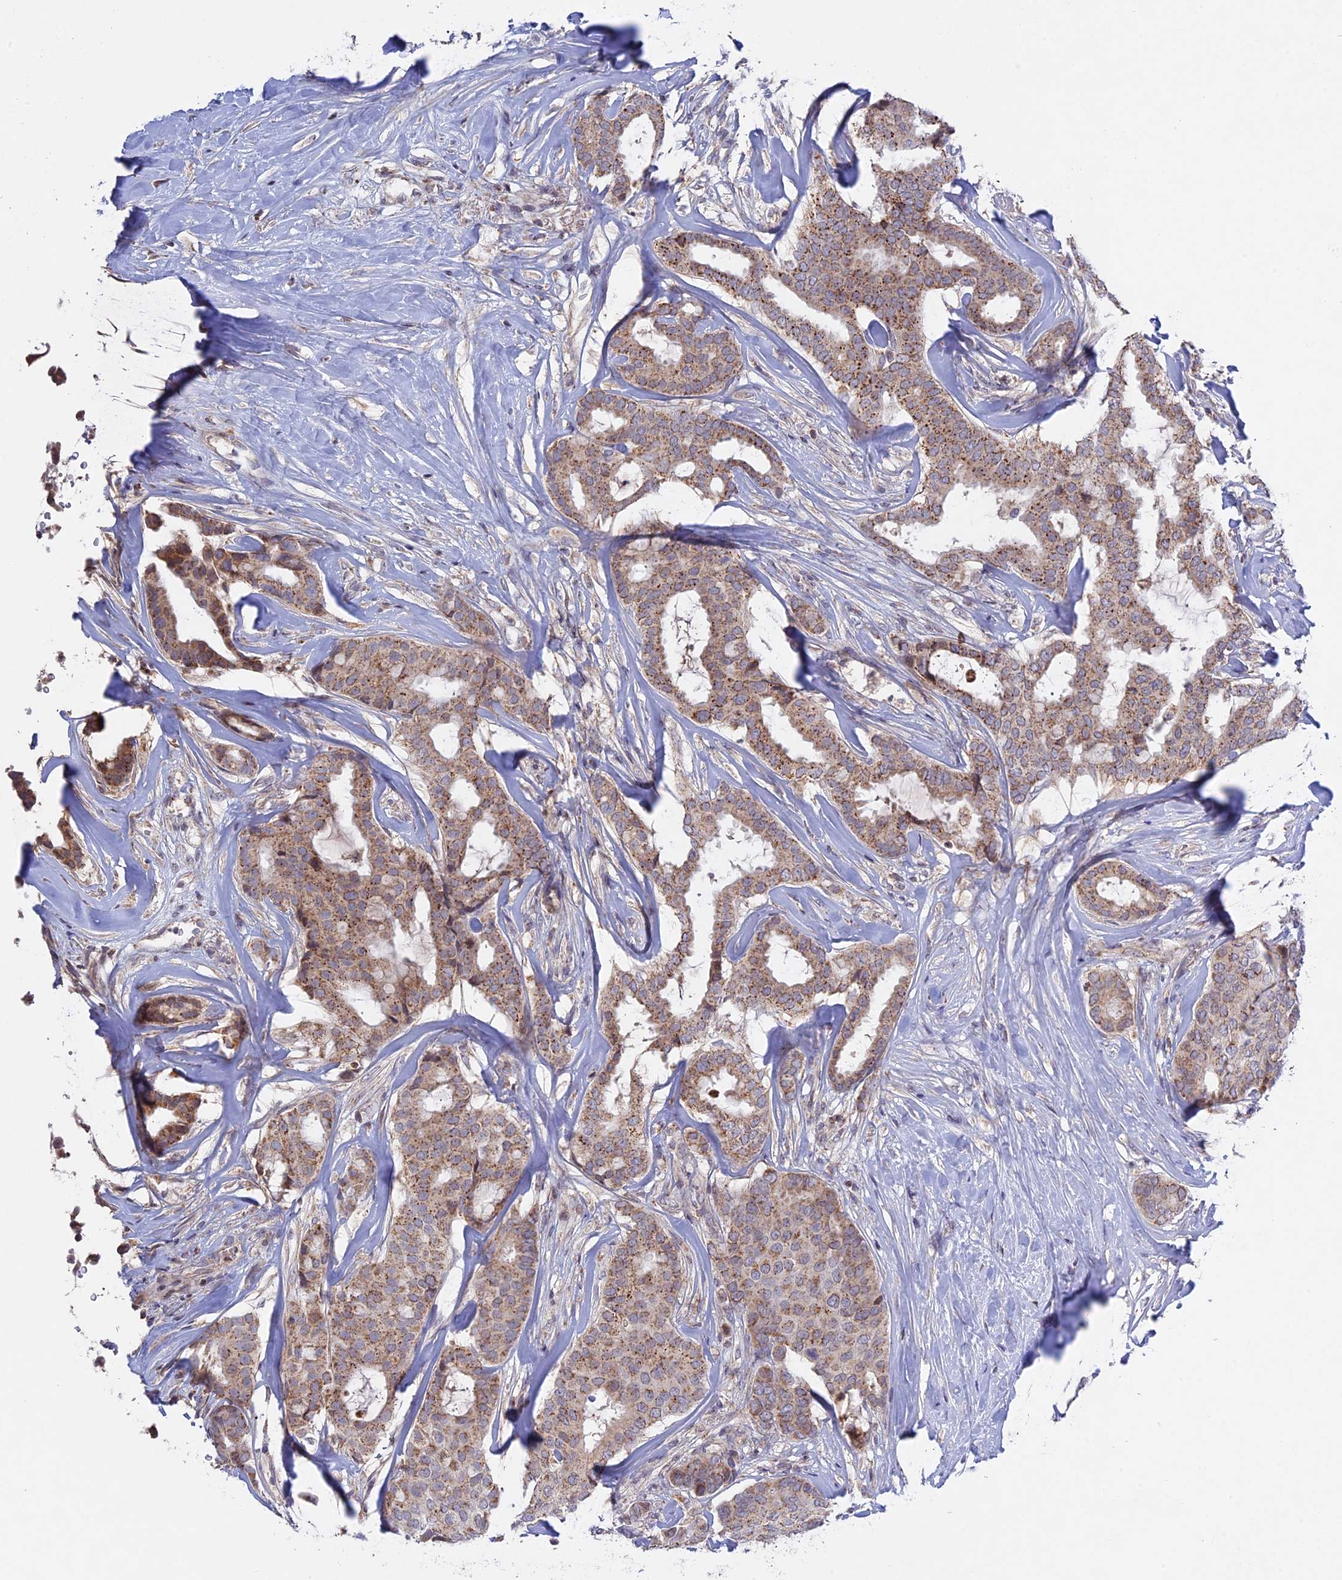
{"staining": {"intensity": "weak", "quantity": ">75%", "location": "cytoplasmic/membranous"}, "tissue": "breast cancer", "cell_type": "Tumor cells", "image_type": "cancer", "snomed": [{"axis": "morphology", "description": "Duct carcinoma"}, {"axis": "topography", "description": "Breast"}], "caption": "Immunohistochemistry of human intraductal carcinoma (breast) shows low levels of weak cytoplasmic/membranous staining in approximately >75% of tumor cells.", "gene": "MPV17L", "patient": {"sex": "female", "age": 75}}